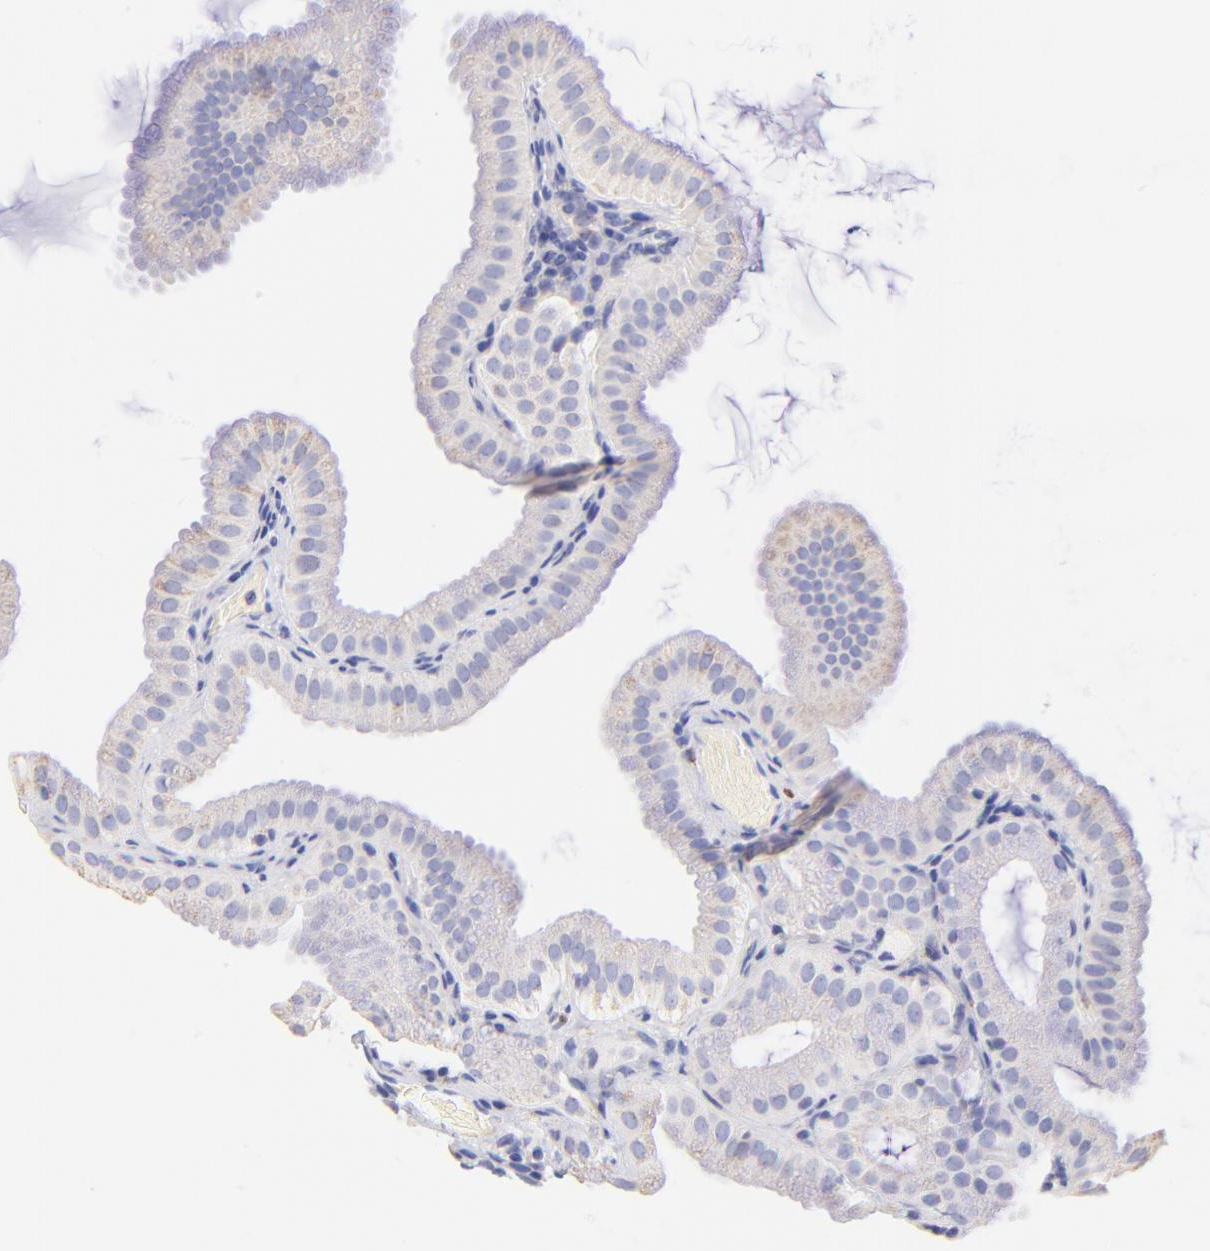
{"staining": {"intensity": "weak", "quantity": "<25%", "location": "cytoplasmic/membranous"}, "tissue": "gallbladder", "cell_type": "Glandular cells", "image_type": "normal", "snomed": [{"axis": "morphology", "description": "Normal tissue, NOS"}, {"axis": "topography", "description": "Gallbladder"}], "caption": "IHC of normal gallbladder demonstrates no expression in glandular cells.", "gene": "SPARC", "patient": {"sex": "female", "age": 63}}